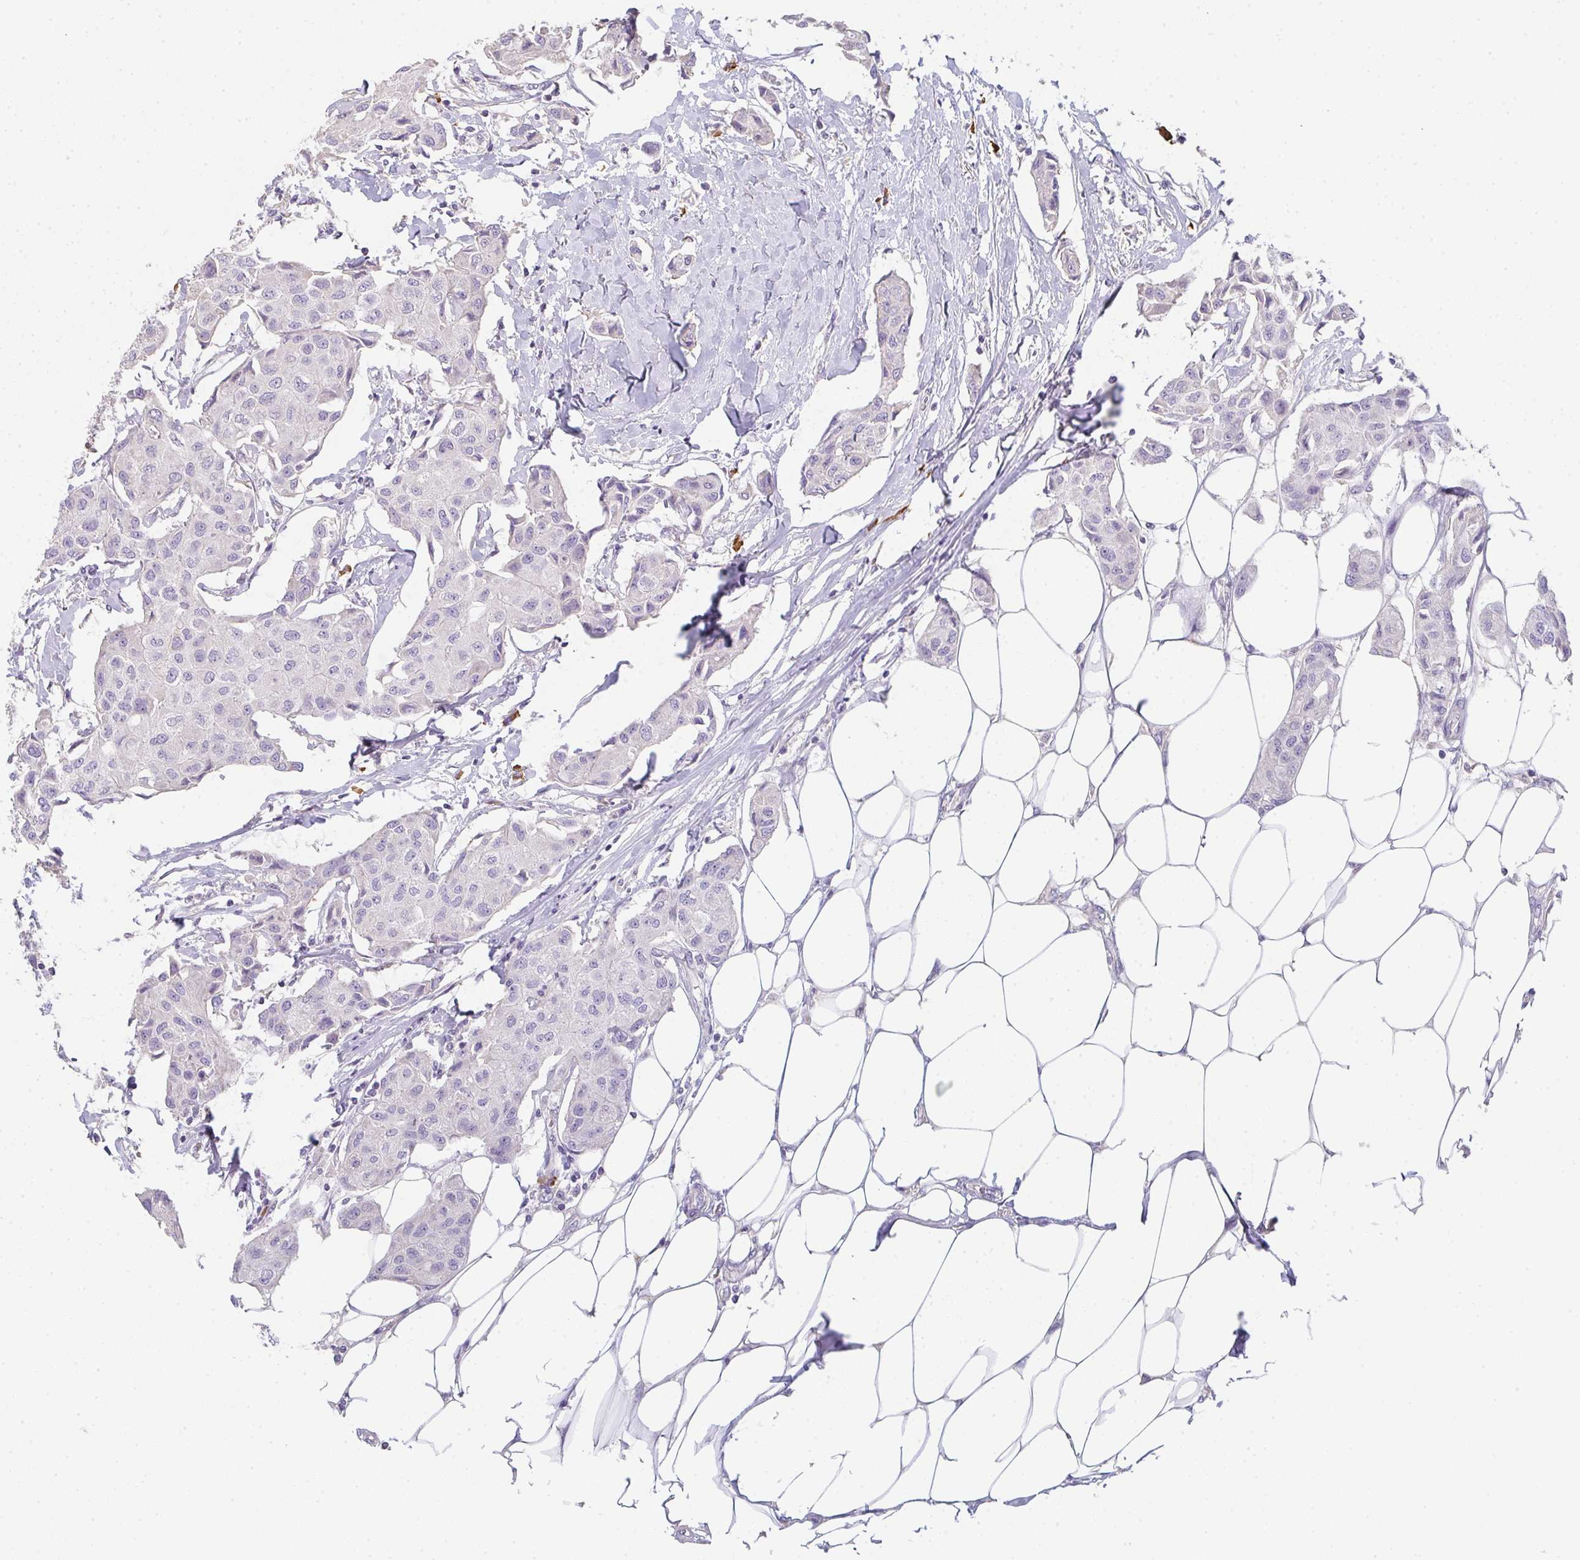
{"staining": {"intensity": "negative", "quantity": "none", "location": "none"}, "tissue": "breast cancer", "cell_type": "Tumor cells", "image_type": "cancer", "snomed": [{"axis": "morphology", "description": "Duct carcinoma"}, {"axis": "topography", "description": "Breast"}, {"axis": "topography", "description": "Lymph node"}], "caption": "A high-resolution photomicrograph shows immunohistochemistry staining of breast cancer, which displays no significant staining in tumor cells.", "gene": "ZNF215", "patient": {"sex": "female", "age": 80}}